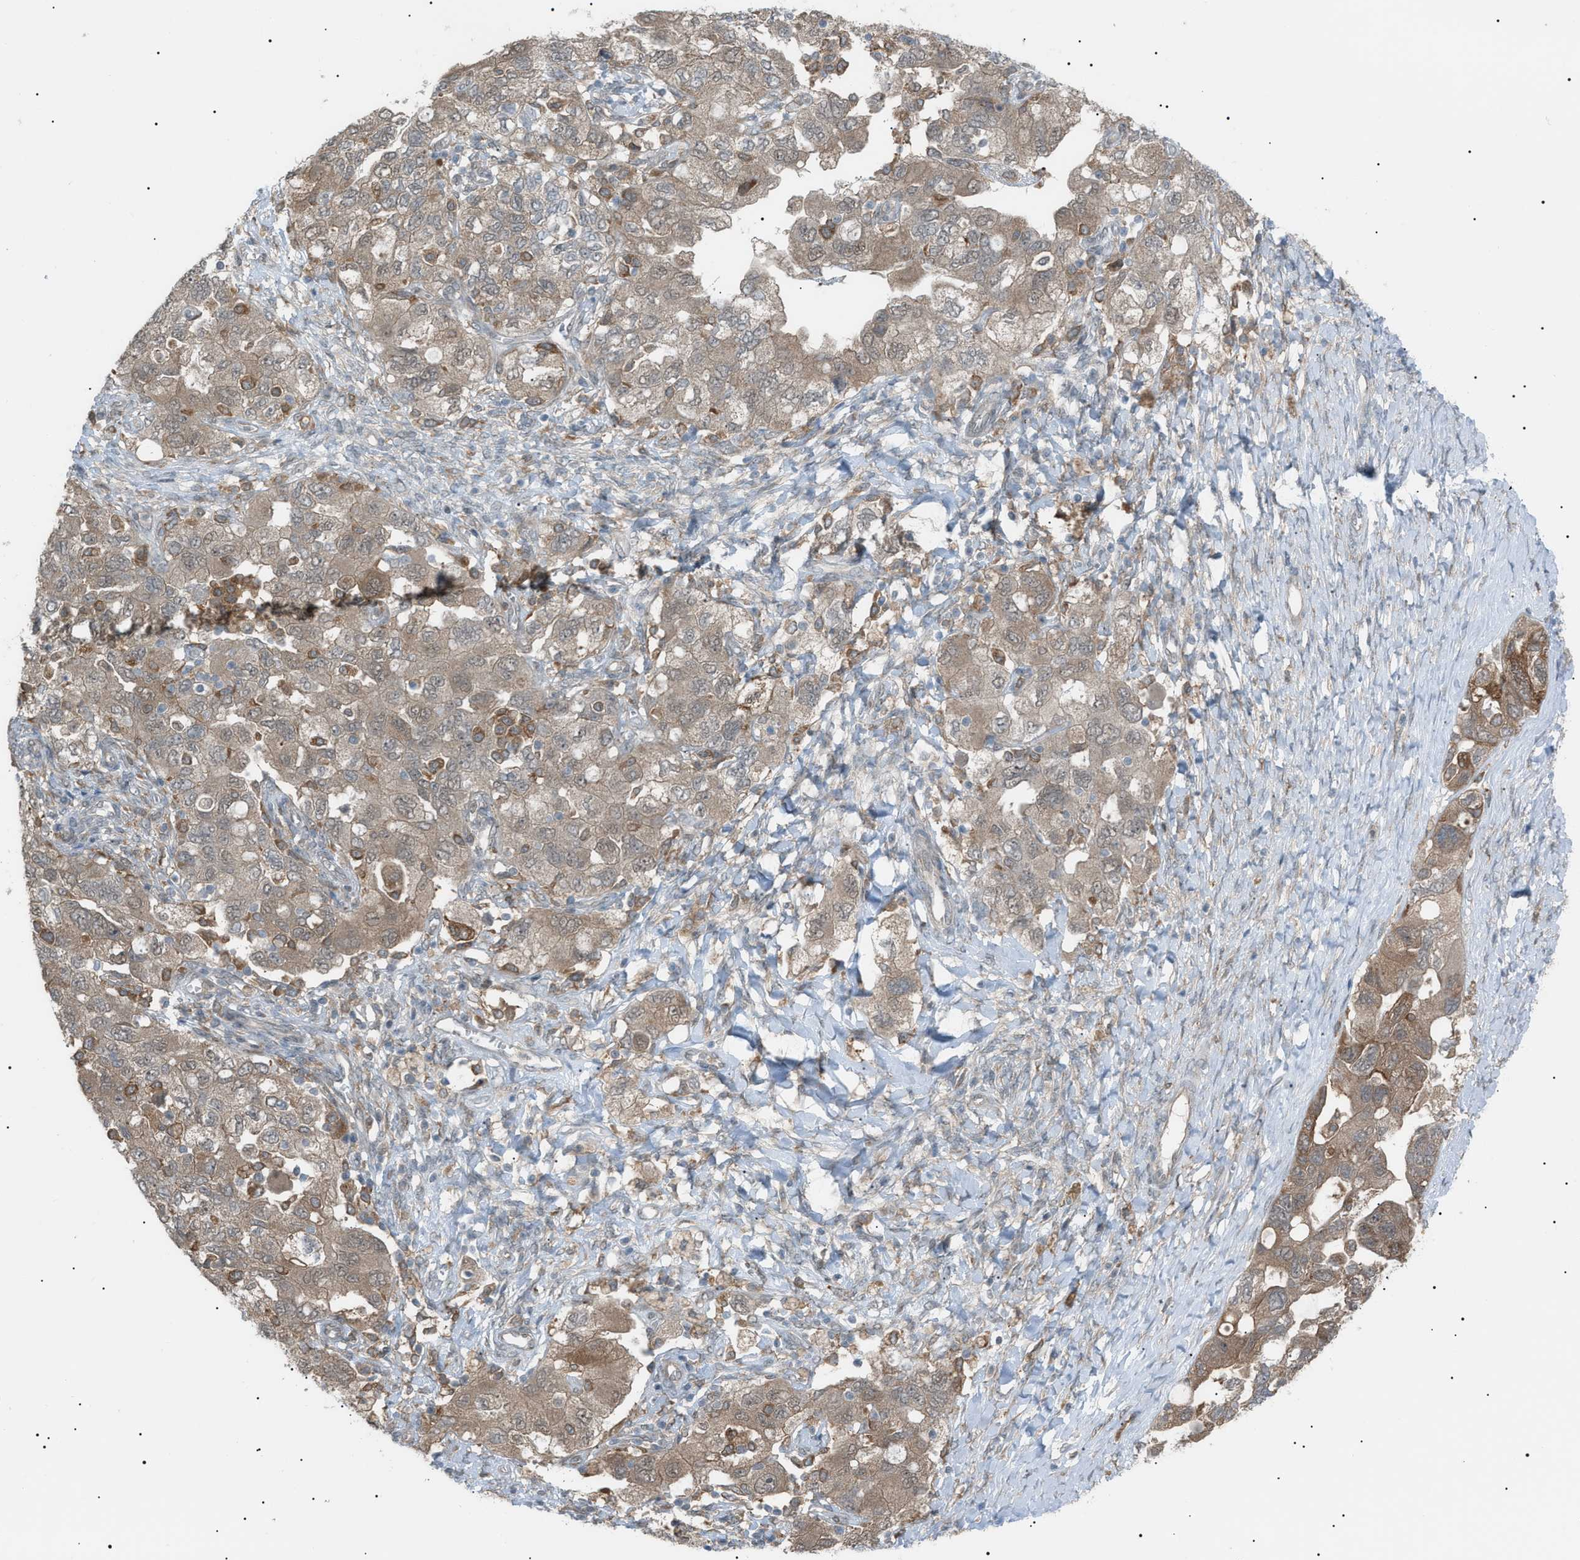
{"staining": {"intensity": "weak", "quantity": "25%-75%", "location": "cytoplasmic/membranous,nuclear"}, "tissue": "ovarian cancer", "cell_type": "Tumor cells", "image_type": "cancer", "snomed": [{"axis": "morphology", "description": "Carcinoma, NOS"}, {"axis": "morphology", "description": "Cystadenocarcinoma, serous, NOS"}, {"axis": "topography", "description": "Ovary"}], "caption": "Immunohistochemical staining of serous cystadenocarcinoma (ovarian) reveals low levels of weak cytoplasmic/membranous and nuclear expression in approximately 25%-75% of tumor cells.", "gene": "LPIN2", "patient": {"sex": "female", "age": 69}}